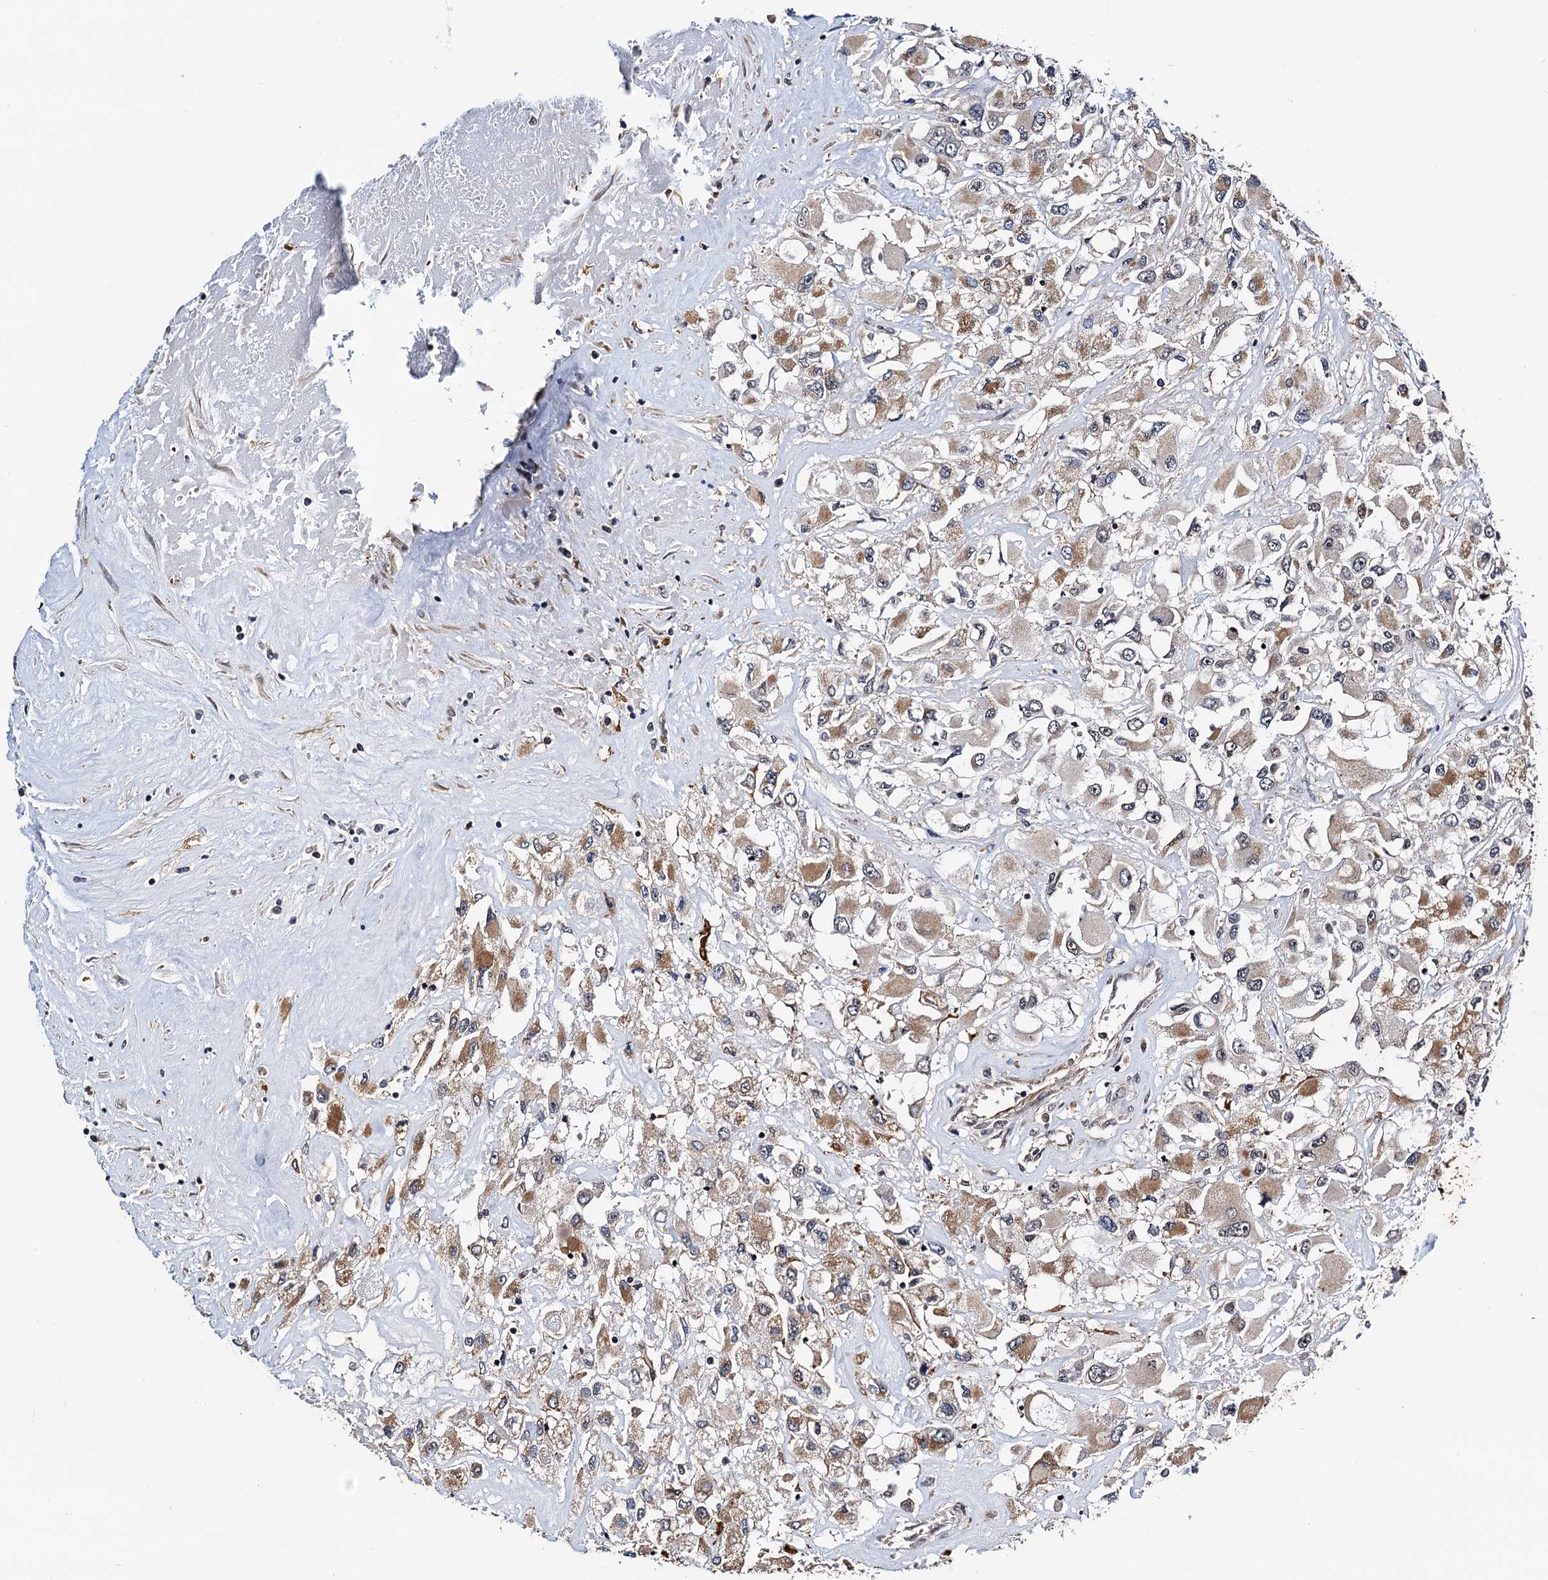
{"staining": {"intensity": "moderate", "quantity": "25%-75%", "location": "cytoplasmic/membranous"}, "tissue": "renal cancer", "cell_type": "Tumor cells", "image_type": "cancer", "snomed": [{"axis": "morphology", "description": "Adenocarcinoma, NOS"}, {"axis": "topography", "description": "Kidney"}], "caption": "Renal cancer (adenocarcinoma) was stained to show a protein in brown. There is medium levels of moderate cytoplasmic/membranous staining in about 25%-75% of tumor cells.", "gene": "NAA16", "patient": {"sex": "female", "age": 52}}